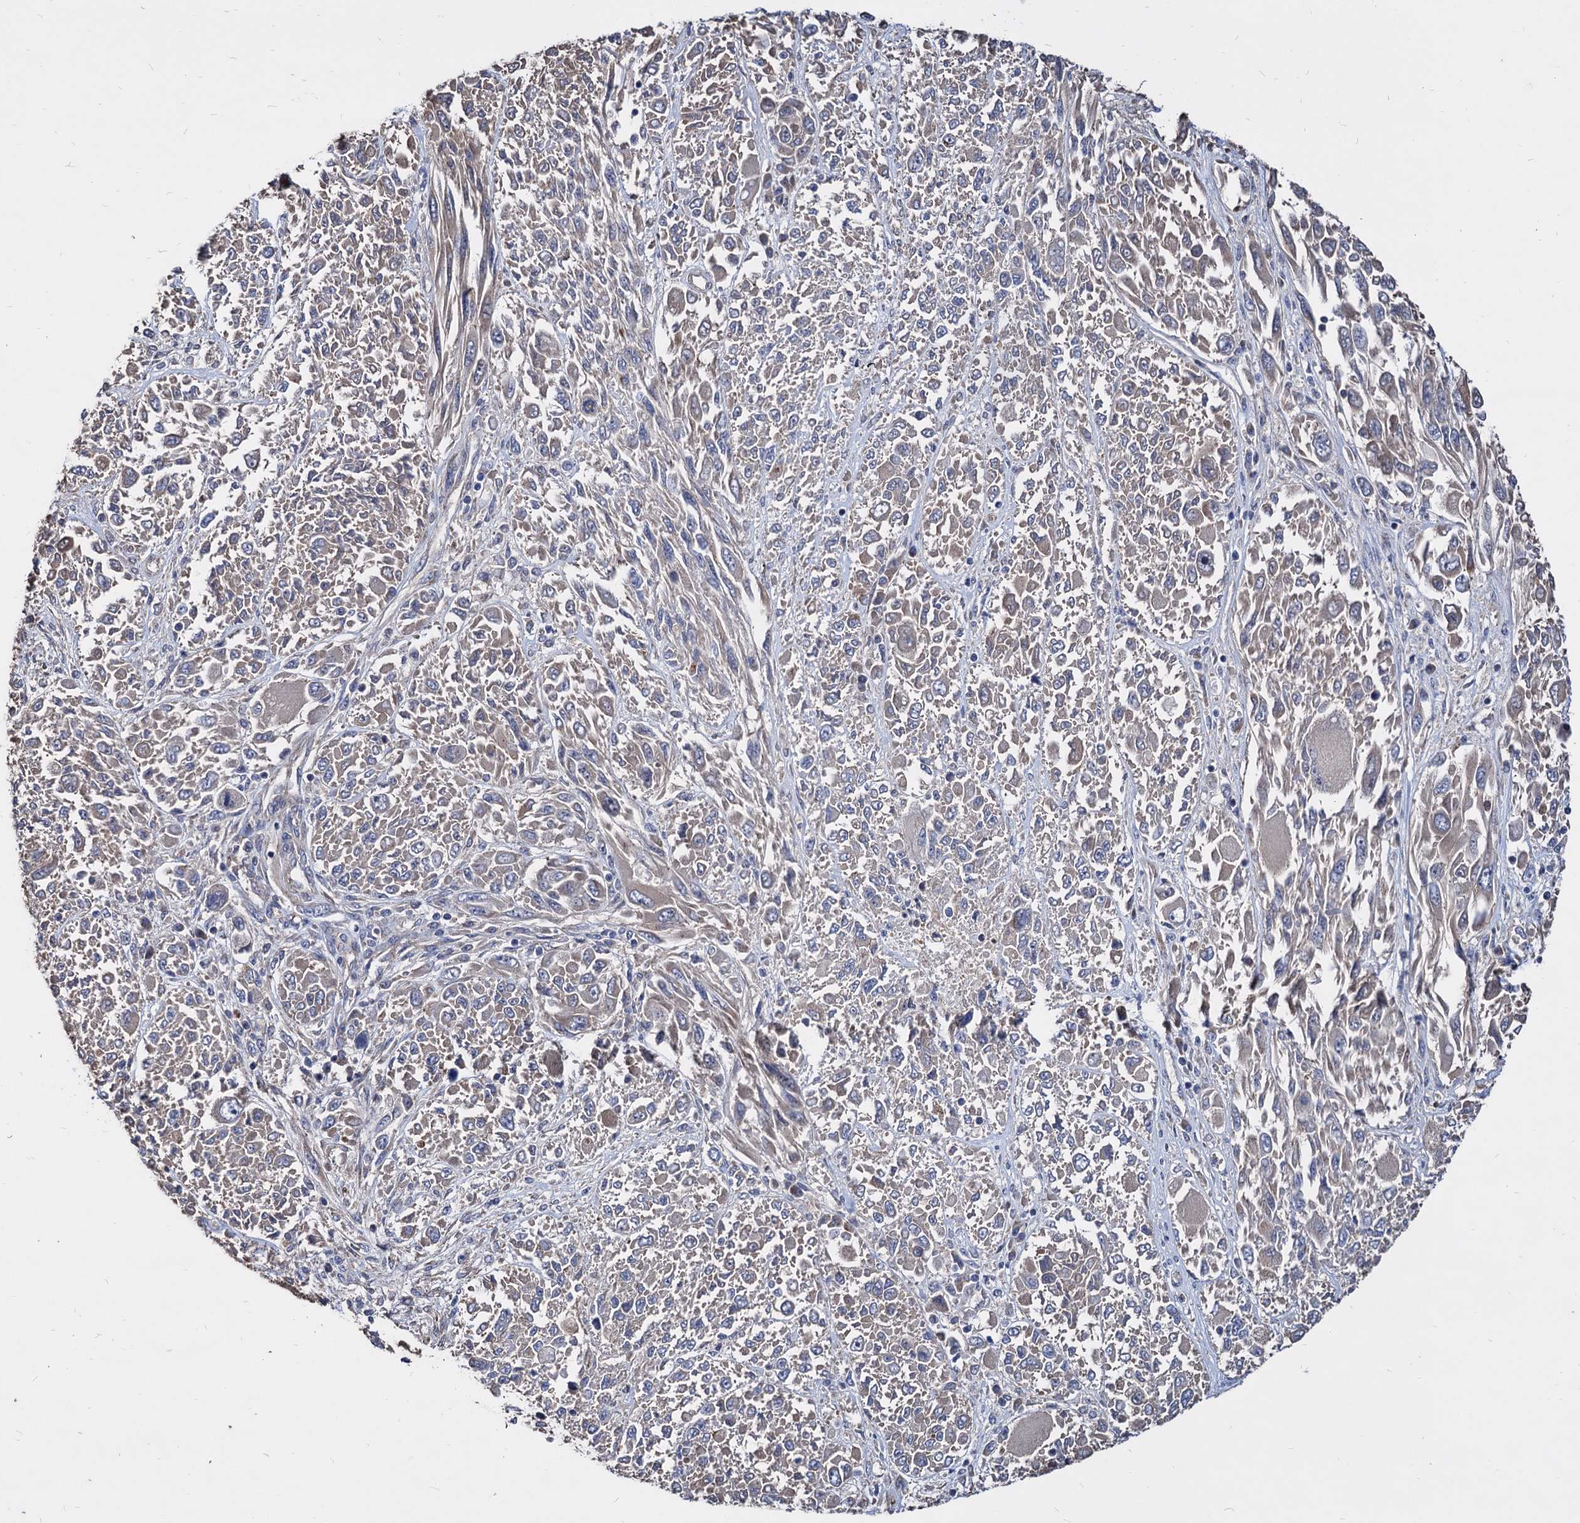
{"staining": {"intensity": "weak", "quantity": "25%-75%", "location": "cytoplasmic/membranous"}, "tissue": "melanoma", "cell_type": "Tumor cells", "image_type": "cancer", "snomed": [{"axis": "morphology", "description": "Malignant melanoma, NOS"}, {"axis": "topography", "description": "Skin"}], "caption": "Malignant melanoma was stained to show a protein in brown. There is low levels of weak cytoplasmic/membranous expression in approximately 25%-75% of tumor cells. (DAB = brown stain, brightfield microscopy at high magnification).", "gene": "WDR11", "patient": {"sex": "female", "age": 91}}